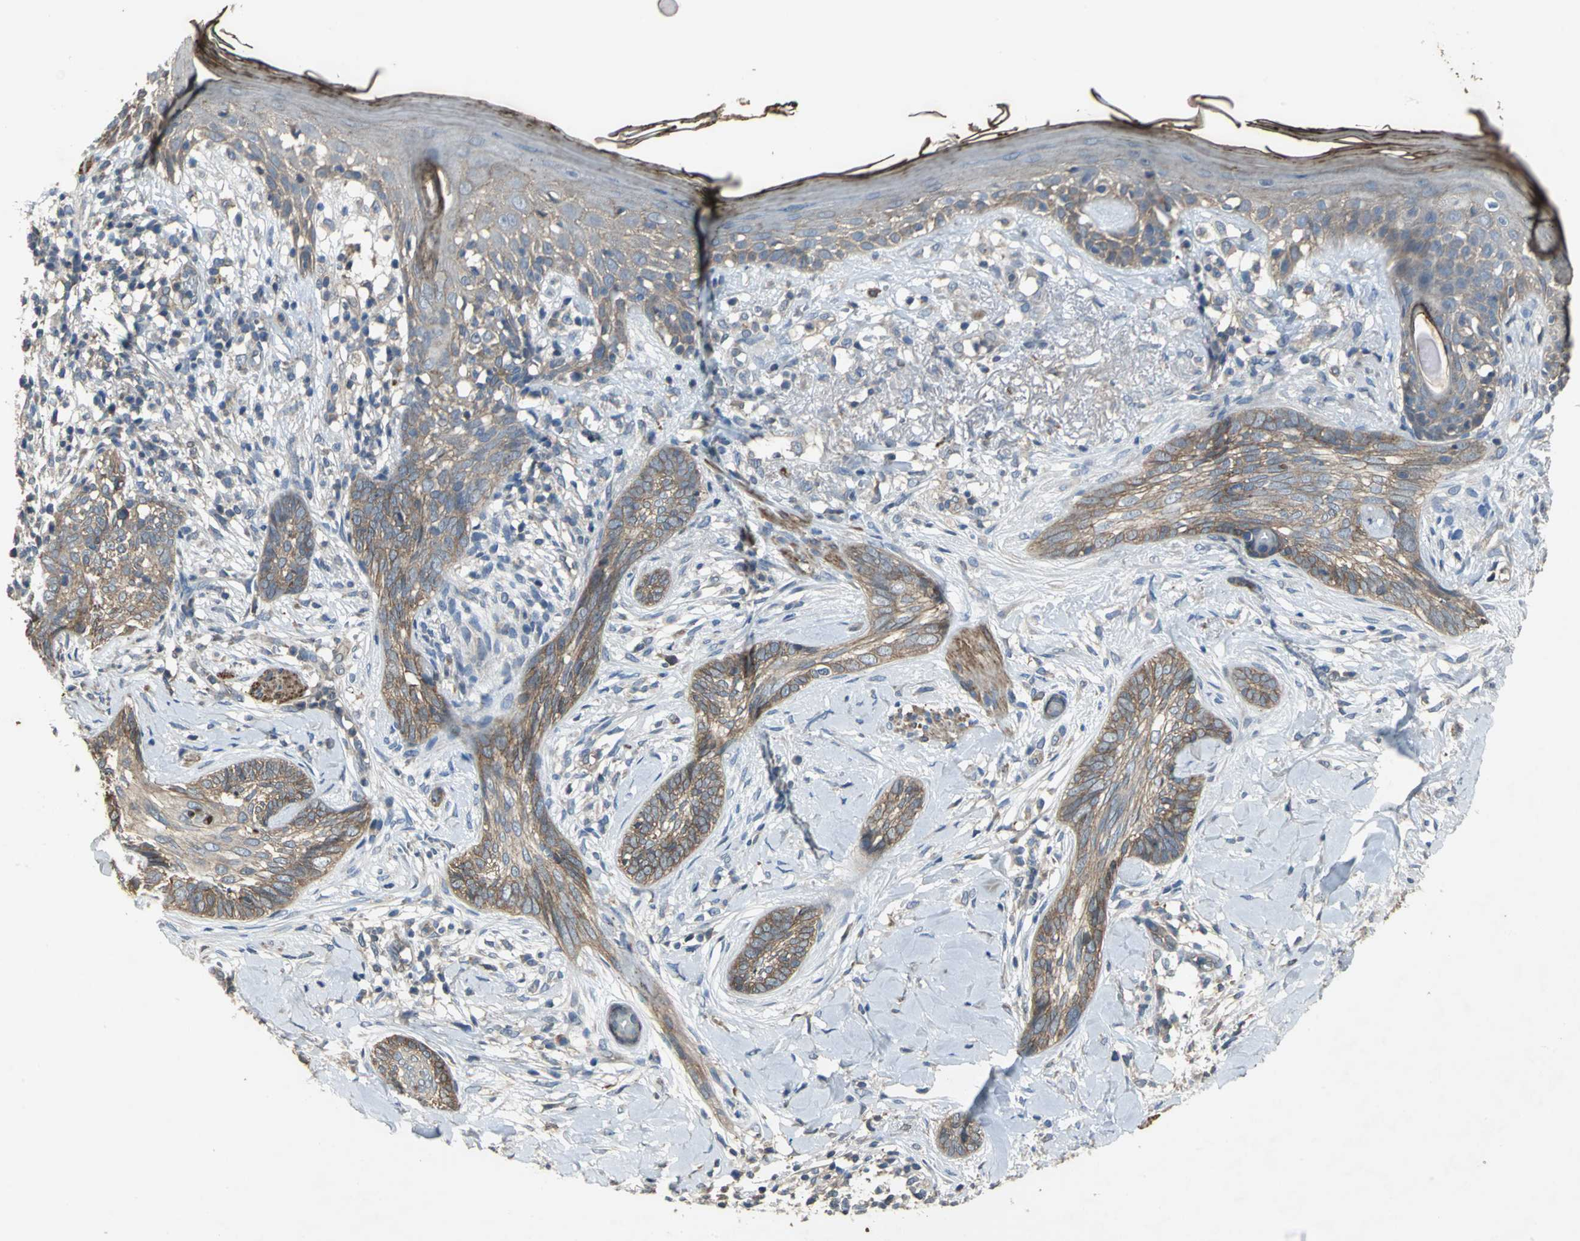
{"staining": {"intensity": "moderate", "quantity": ">75%", "location": "cytoplasmic/membranous"}, "tissue": "skin cancer", "cell_type": "Tumor cells", "image_type": "cancer", "snomed": [{"axis": "morphology", "description": "Basal cell carcinoma"}, {"axis": "topography", "description": "Skin"}], "caption": "IHC micrograph of neoplastic tissue: human skin cancer (basal cell carcinoma) stained using immunohistochemistry (IHC) displays medium levels of moderate protein expression localized specifically in the cytoplasmic/membranous of tumor cells, appearing as a cytoplasmic/membranous brown color.", "gene": "MET", "patient": {"sex": "female", "age": 58}}